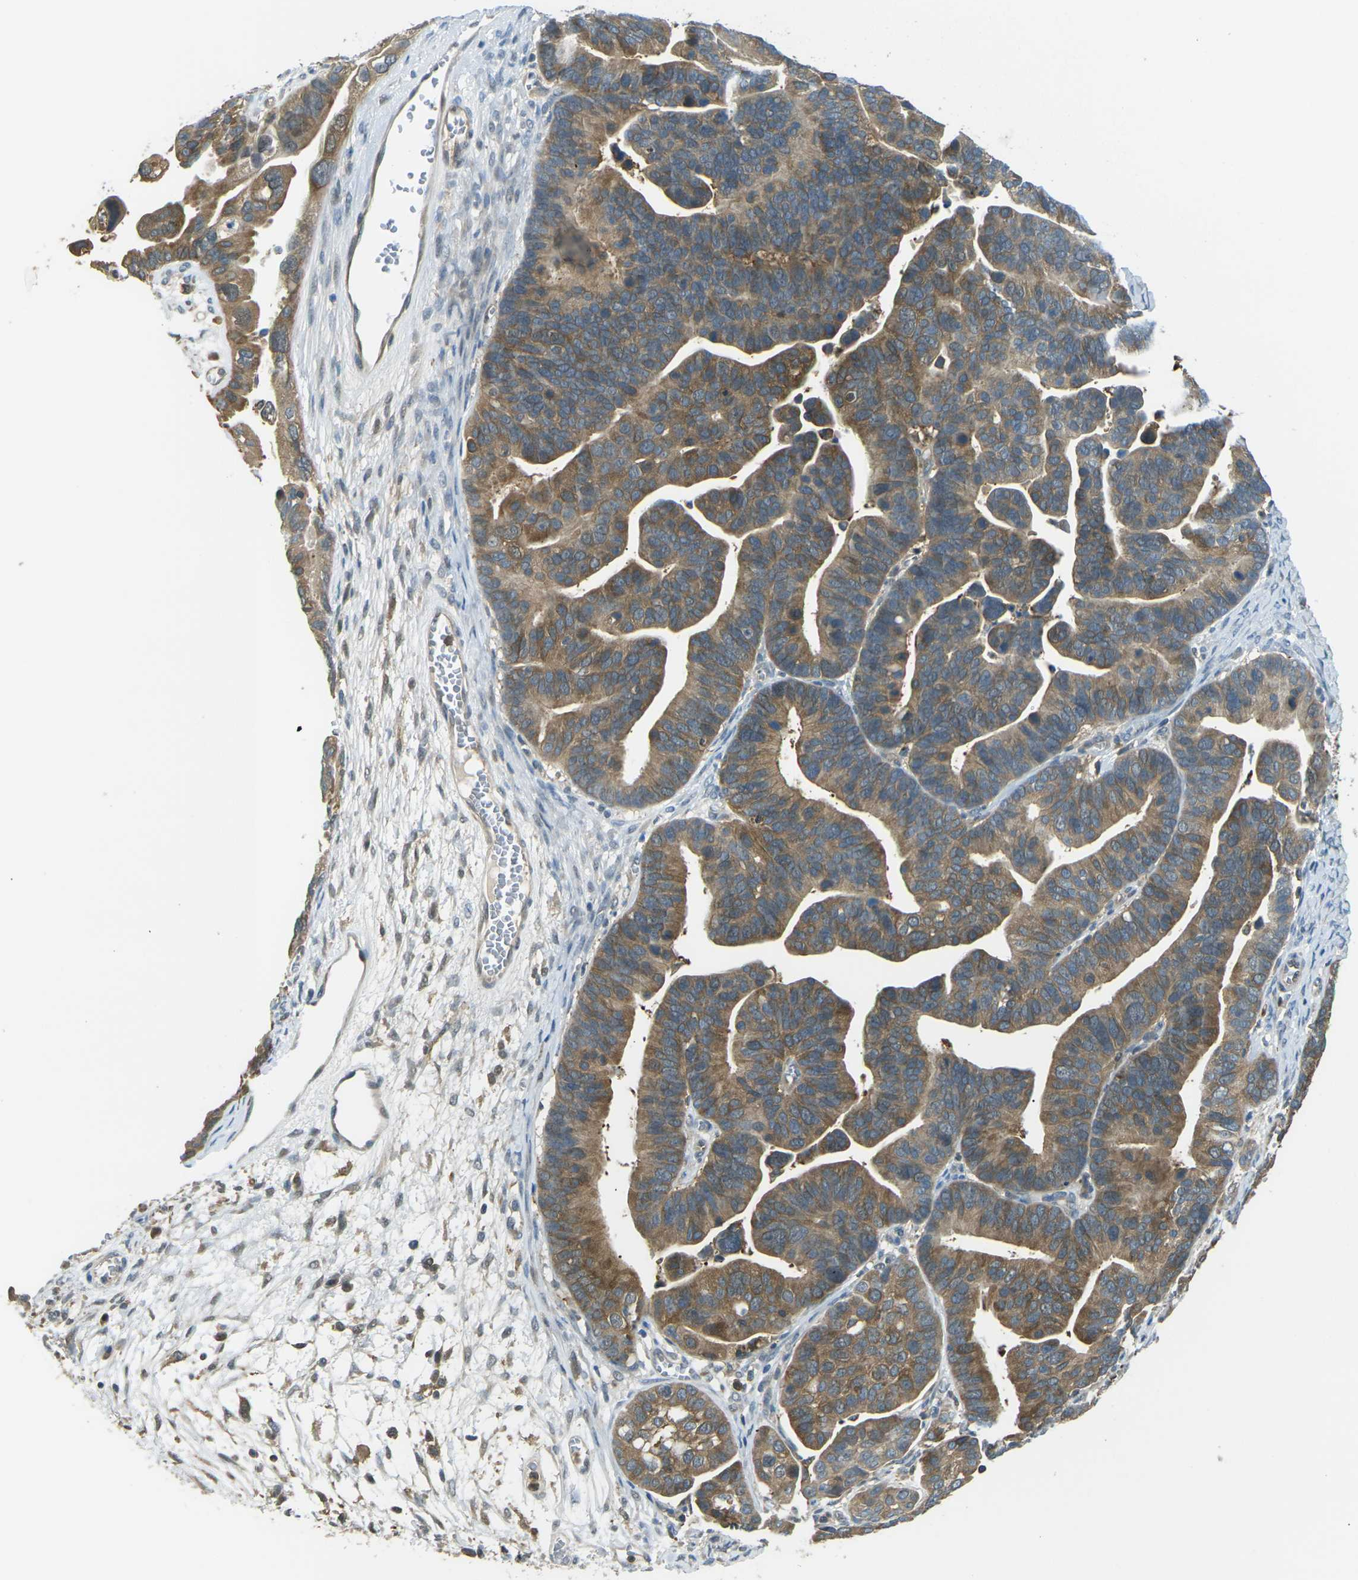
{"staining": {"intensity": "moderate", "quantity": ">75%", "location": "cytoplasmic/membranous"}, "tissue": "ovarian cancer", "cell_type": "Tumor cells", "image_type": "cancer", "snomed": [{"axis": "morphology", "description": "Cystadenocarcinoma, serous, NOS"}, {"axis": "topography", "description": "Ovary"}], "caption": "Immunohistochemistry (DAB) staining of ovarian serous cystadenocarcinoma reveals moderate cytoplasmic/membranous protein expression in about >75% of tumor cells.", "gene": "PIEZO2", "patient": {"sex": "female", "age": 56}}